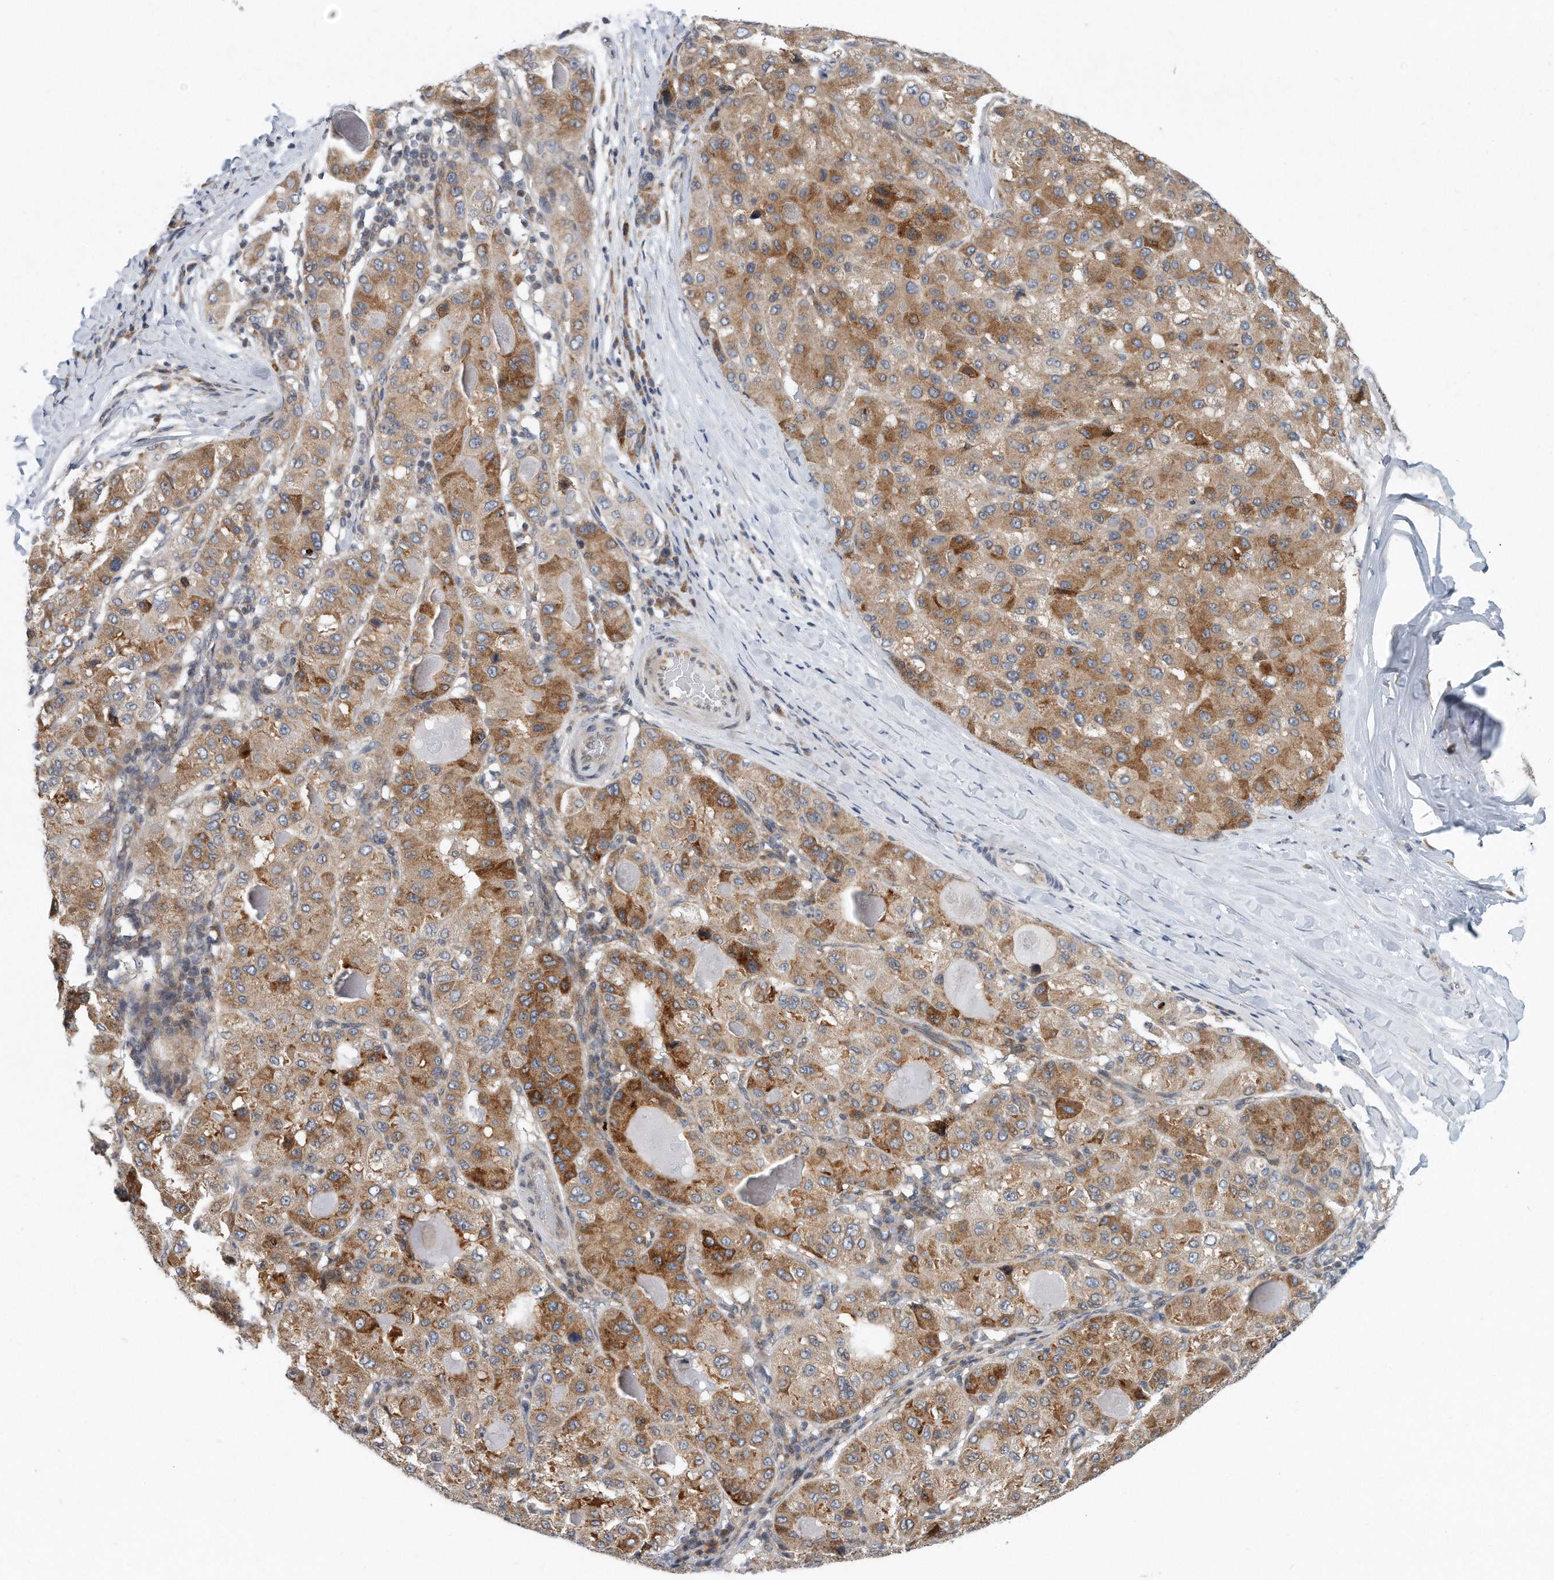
{"staining": {"intensity": "moderate", "quantity": ">75%", "location": "cytoplasmic/membranous"}, "tissue": "liver cancer", "cell_type": "Tumor cells", "image_type": "cancer", "snomed": [{"axis": "morphology", "description": "Carcinoma, Hepatocellular, NOS"}, {"axis": "topography", "description": "Liver"}], "caption": "A photomicrograph of human liver cancer stained for a protein exhibits moderate cytoplasmic/membranous brown staining in tumor cells. Using DAB (3,3'-diaminobenzidine) (brown) and hematoxylin (blue) stains, captured at high magnification using brightfield microscopy.", "gene": "VLDLR", "patient": {"sex": "male", "age": 80}}